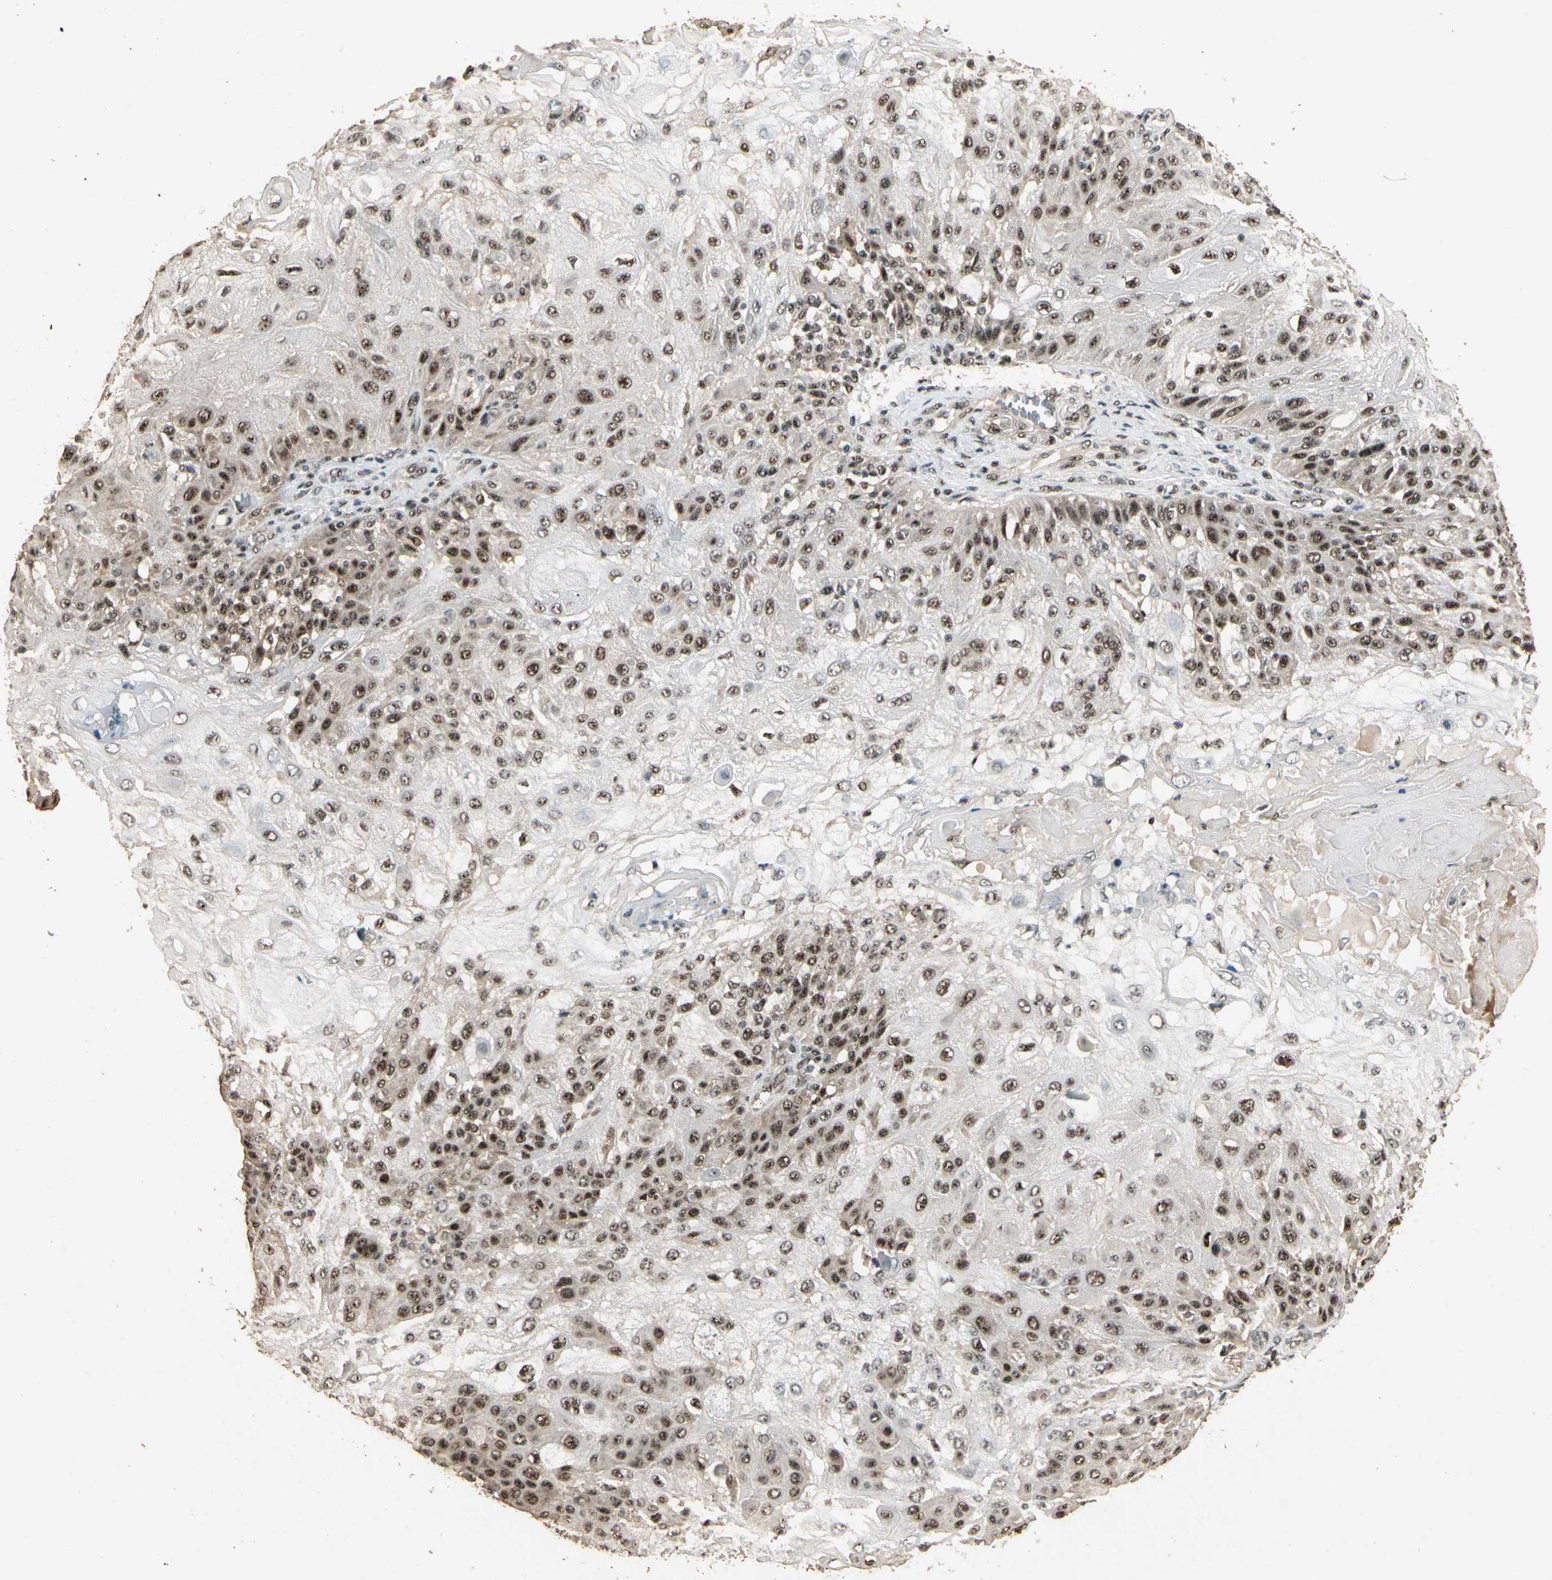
{"staining": {"intensity": "moderate", "quantity": ">75%", "location": "nuclear"}, "tissue": "skin cancer", "cell_type": "Tumor cells", "image_type": "cancer", "snomed": [{"axis": "morphology", "description": "Normal tissue, NOS"}, {"axis": "morphology", "description": "Squamous cell carcinoma, NOS"}, {"axis": "topography", "description": "Skin"}], "caption": "Squamous cell carcinoma (skin) stained with DAB (3,3'-diaminobenzidine) immunohistochemistry shows medium levels of moderate nuclear staining in about >75% of tumor cells. The protein is shown in brown color, while the nuclei are stained blue.", "gene": "RBM25", "patient": {"sex": "female", "age": 83}}